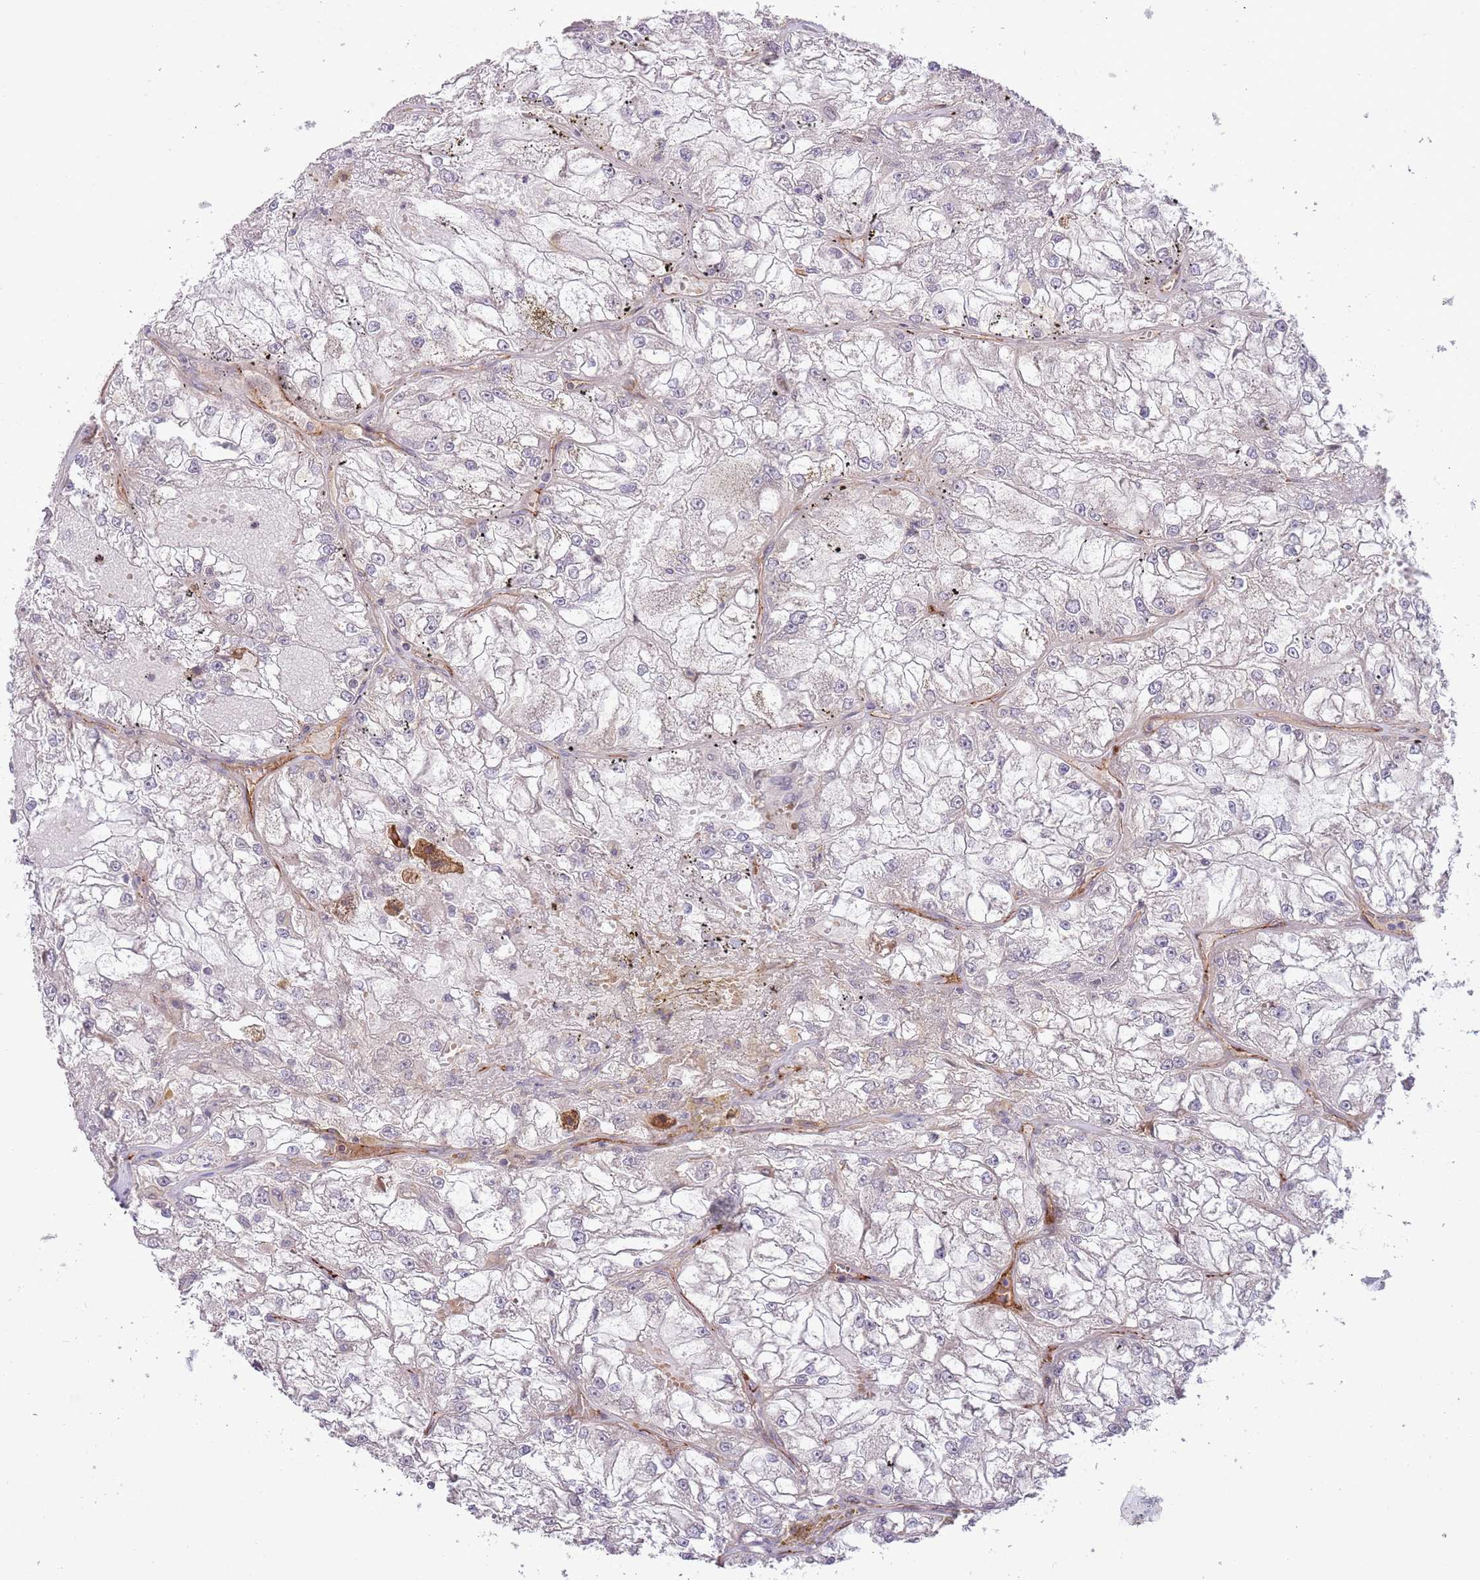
{"staining": {"intensity": "negative", "quantity": "none", "location": "none"}, "tissue": "renal cancer", "cell_type": "Tumor cells", "image_type": "cancer", "snomed": [{"axis": "morphology", "description": "Adenocarcinoma, NOS"}, {"axis": "topography", "description": "Kidney"}], "caption": "This is a micrograph of immunohistochemistry (IHC) staining of renal adenocarcinoma, which shows no staining in tumor cells. Brightfield microscopy of immunohistochemistry (IHC) stained with DAB (brown) and hematoxylin (blue), captured at high magnification.", "gene": "DPP10", "patient": {"sex": "female", "age": 72}}